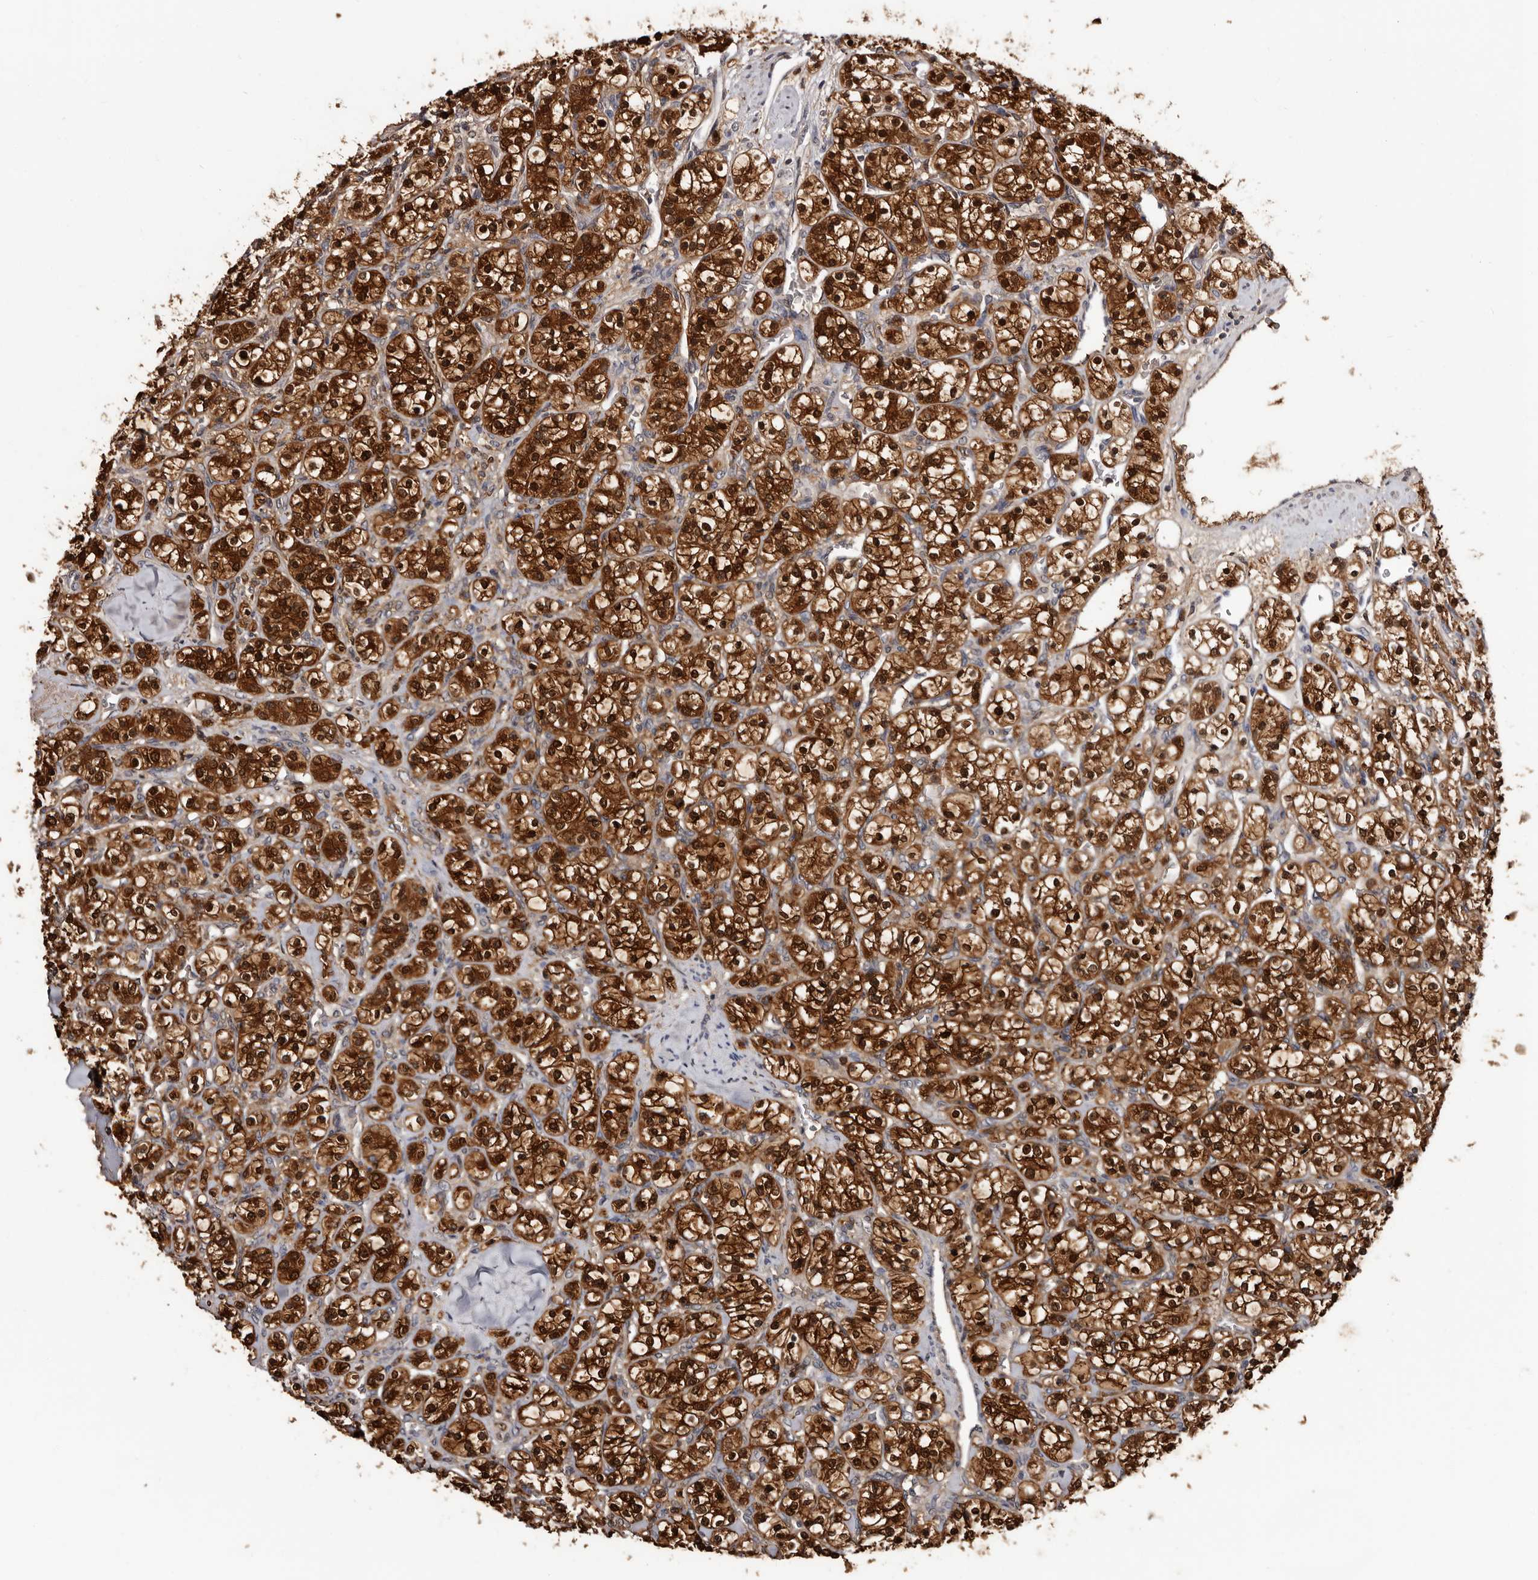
{"staining": {"intensity": "strong", "quantity": ">75%", "location": "cytoplasmic/membranous,nuclear"}, "tissue": "renal cancer", "cell_type": "Tumor cells", "image_type": "cancer", "snomed": [{"axis": "morphology", "description": "Adenocarcinoma, NOS"}, {"axis": "topography", "description": "Kidney"}], "caption": "Human renal cancer stained with a brown dye reveals strong cytoplasmic/membranous and nuclear positive positivity in approximately >75% of tumor cells.", "gene": "DNPH1", "patient": {"sex": "male", "age": 77}}